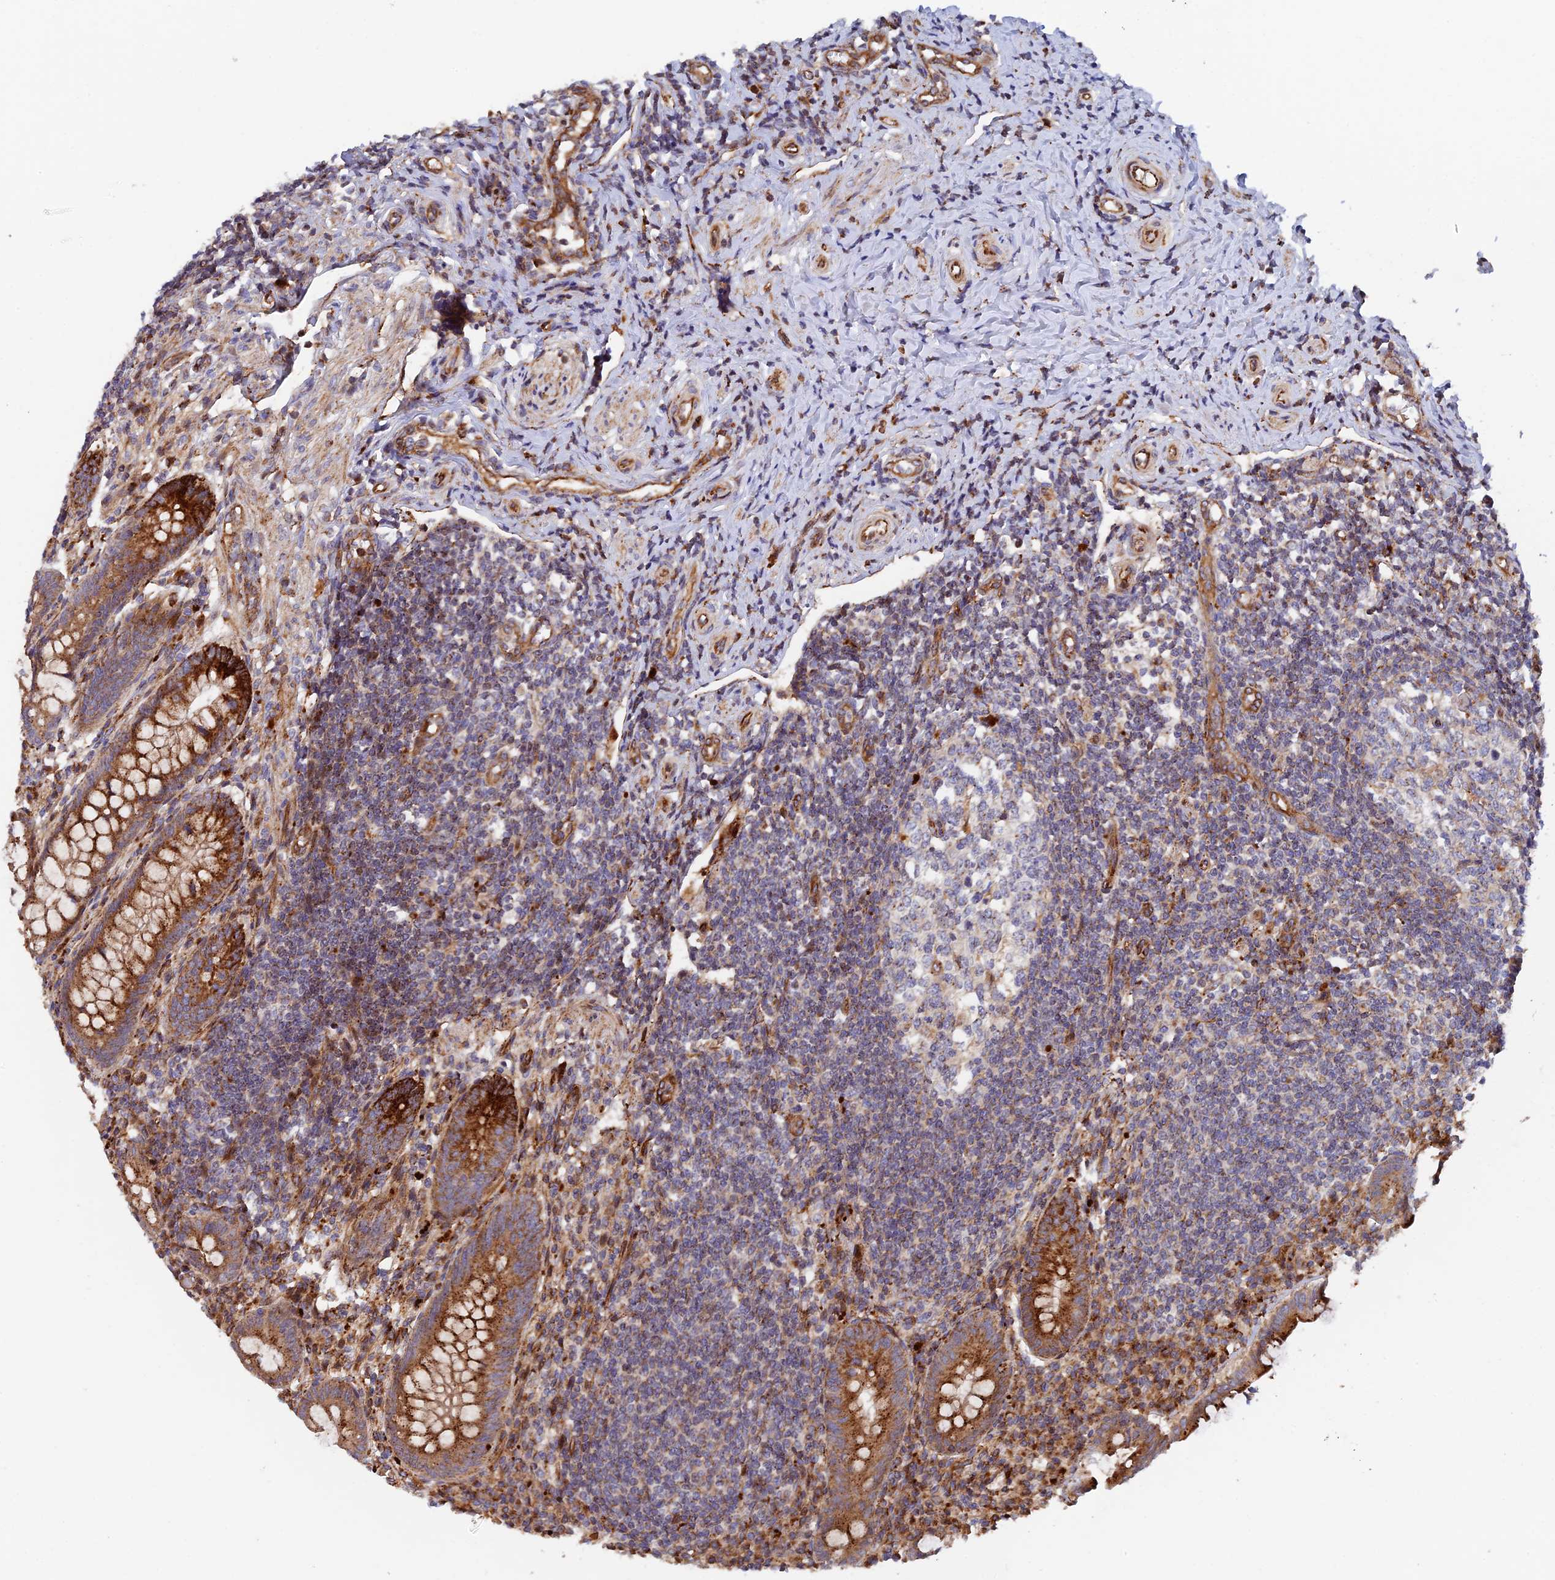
{"staining": {"intensity": "strong", "quantity": ">75%", "location": "cytoplasmic/membranous"}, "tissue": "appendix", "cell_type": "Glandular cells", "image_type": "normal", "snomed": [{"axis": "morphology", "description": "Normal tissue, NOS"}, {"axis": "topography", "description": "Appendix"}], "caption": "Strong cytoplasmic/membranous expression is identified in approximately >75% of glandular cells in benign appendix.", "gene": "PPP2R3C", "patient": {"sex": "female", "age": 33}}